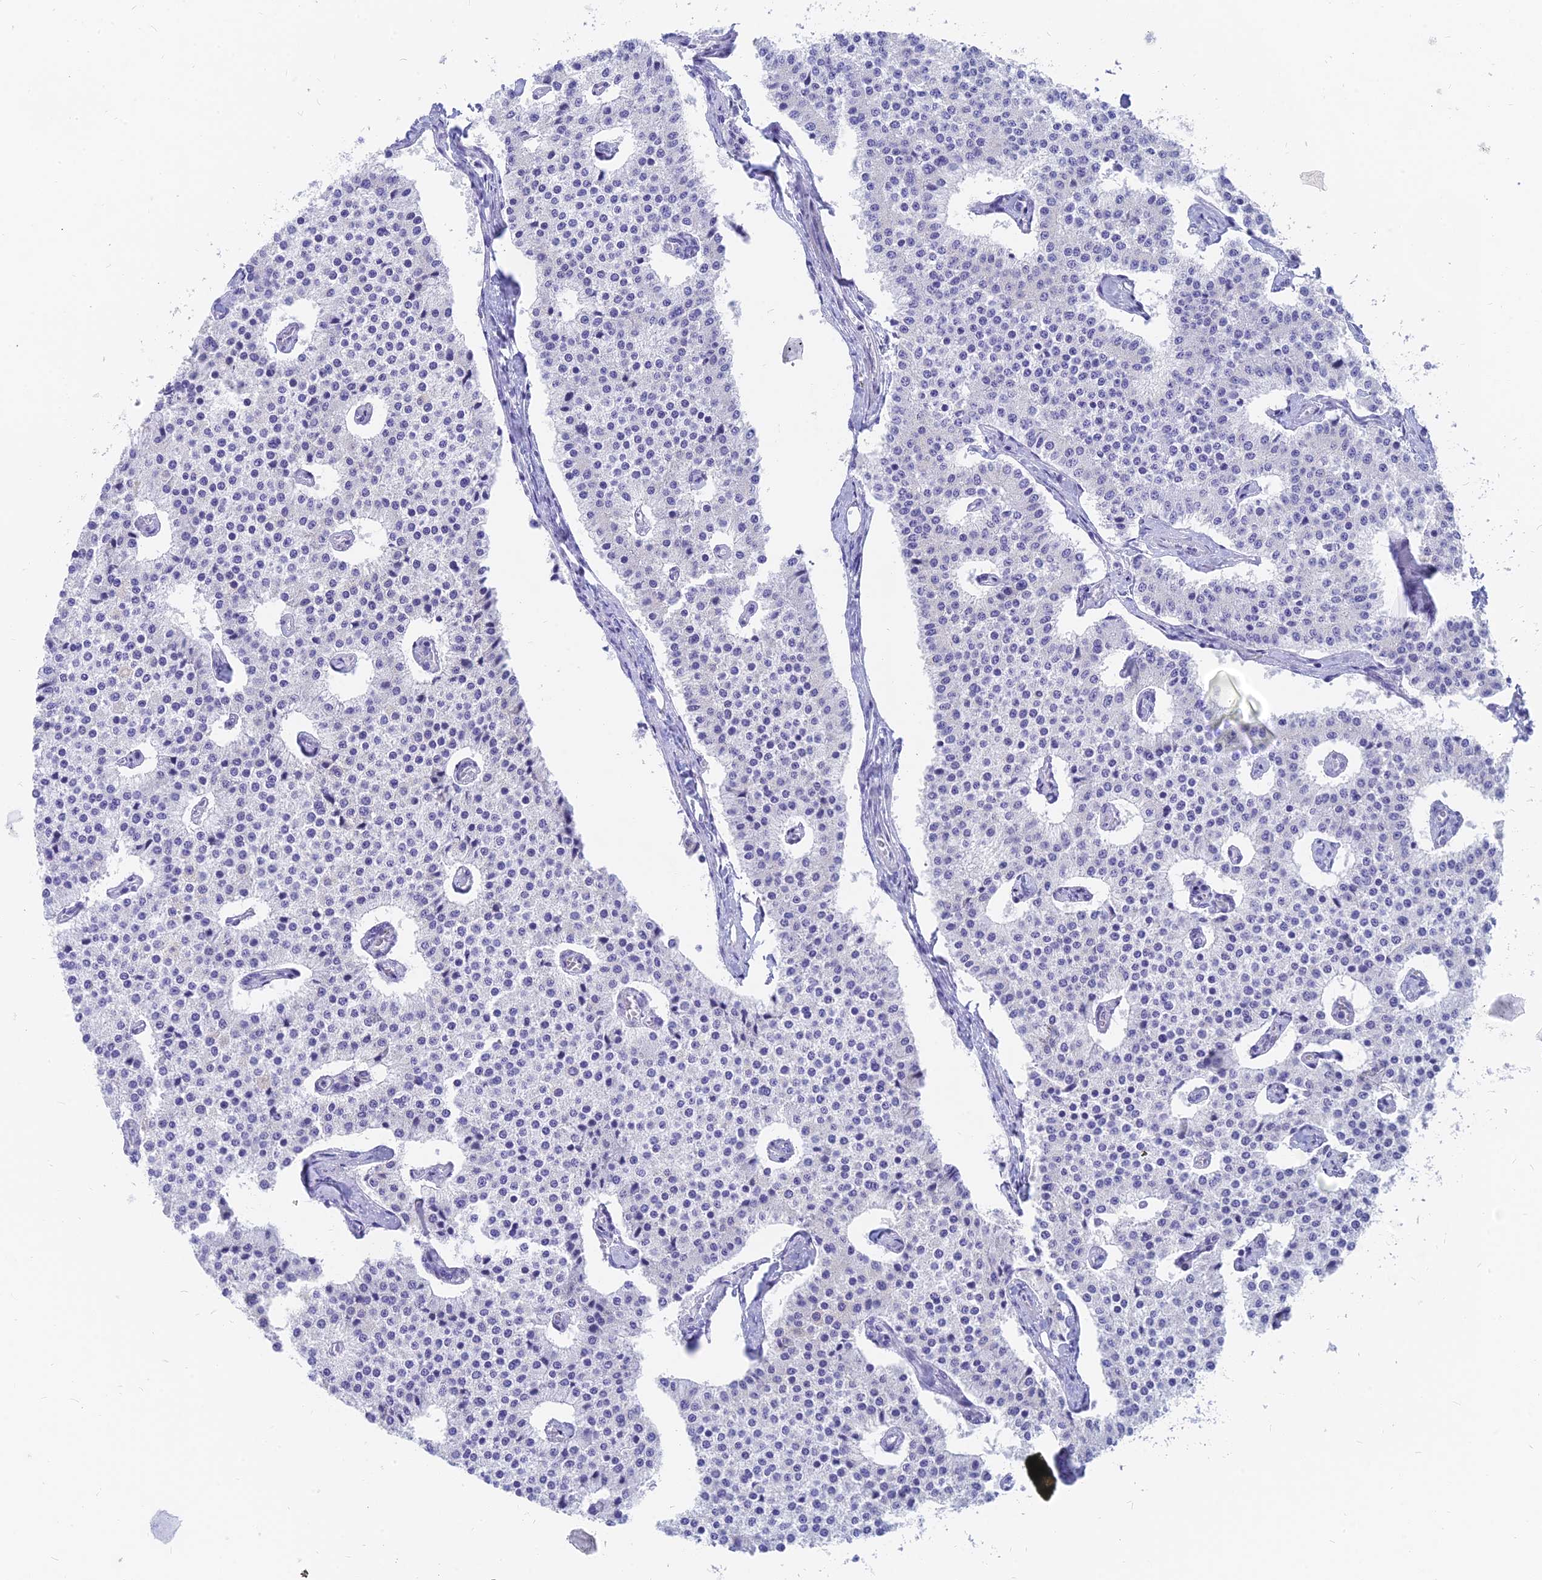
{"staining": {"intensity": "negative", "quantity": "none", "location": "none"}, "tissue": "carcinoid", "cell_type": "Tumor cells", "image_type": "cancer", "snomed": [{"axis": "morphology", "description": "Carcinoid, malignant, NOS"}, {"axis": "topography", "description": "Colon"}], "caption": "An image of human carcinoid is negative for staining in tumor cells.", "gene": "SLC36A2", "patient": {"sex": "female", "age": 52}}